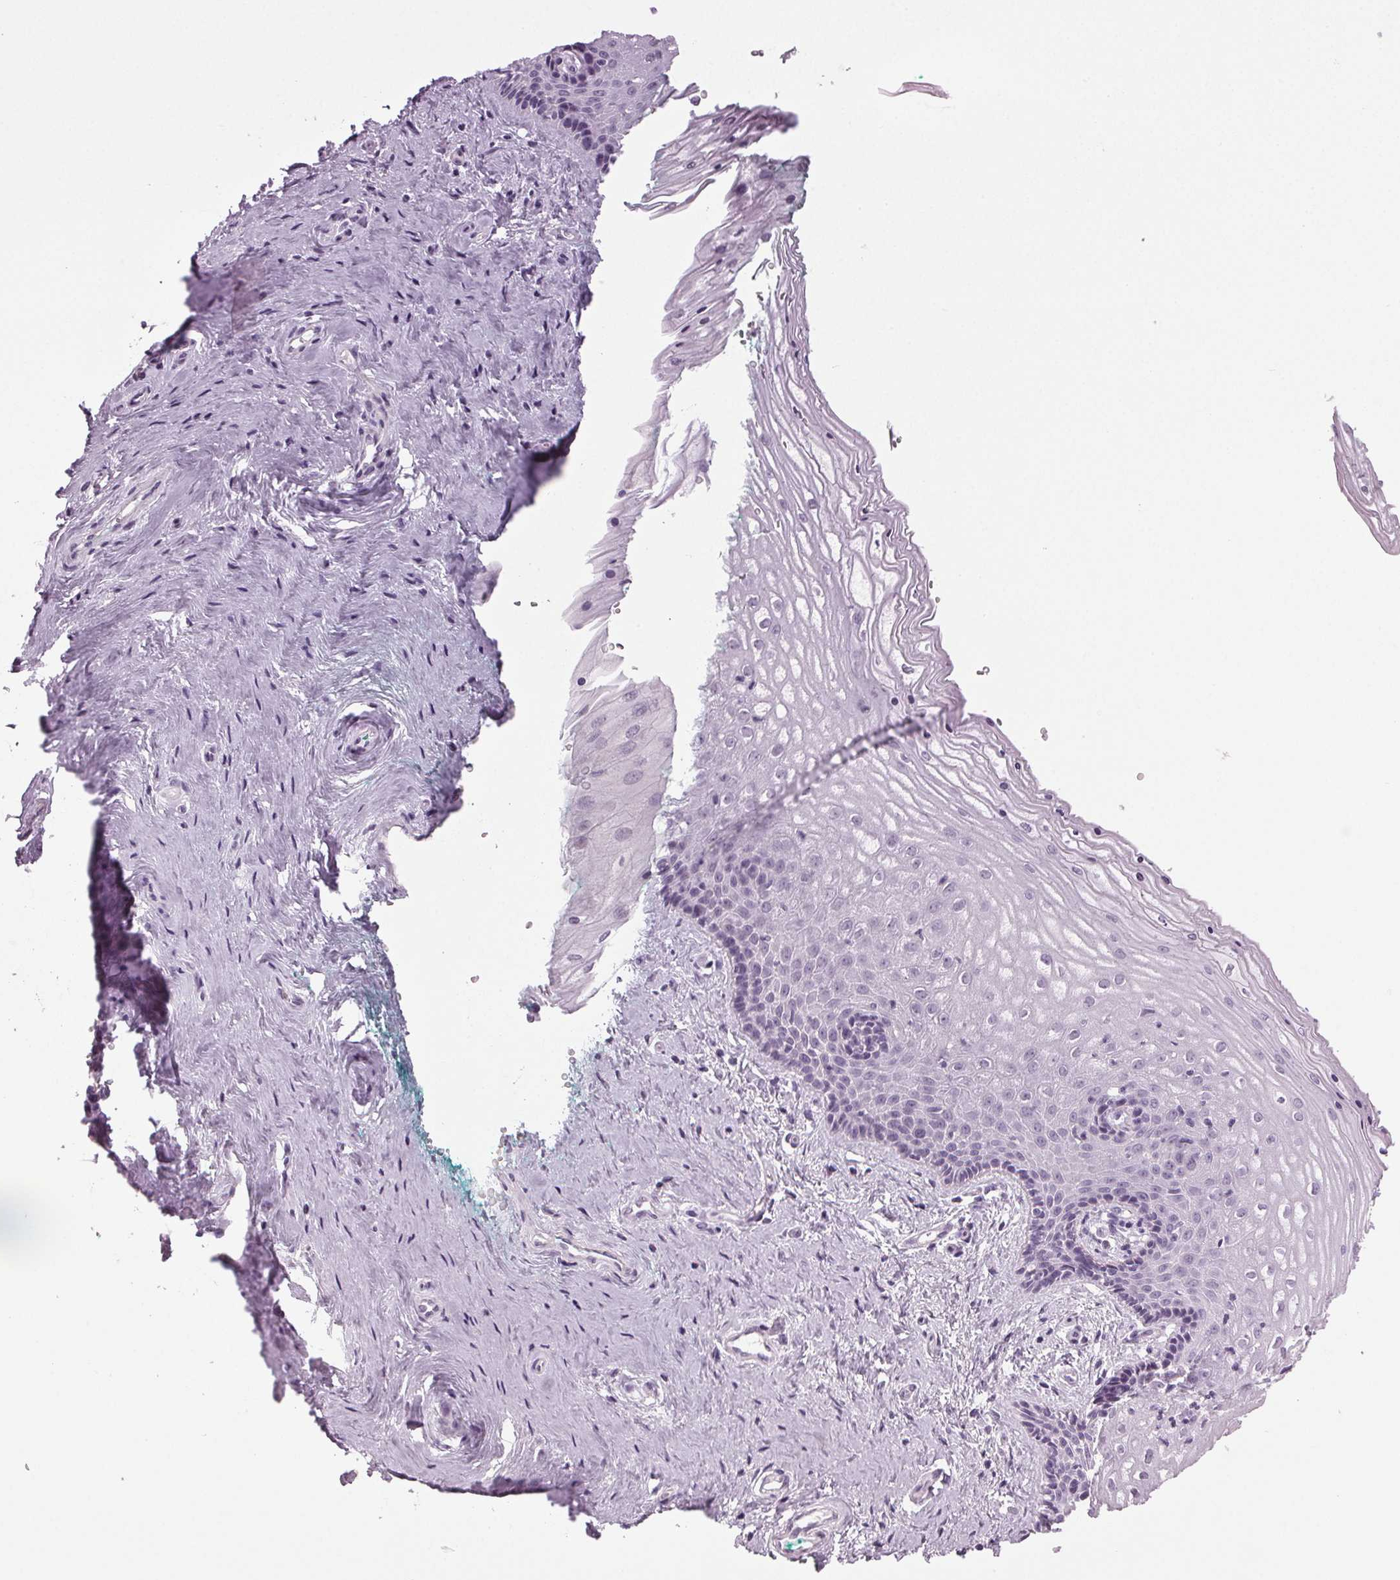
{"staining": {"intensity": "negative", "quantity": "none", "location": "none"}, "tissue": "vagina", "cell_type": "Squamous epithelial cells", "image_type": "normal", "snomed": [{"axis": "morphology", "description": "Normal tissue, NOS"}, {"axis": "topography", "description": "Vagina"}], "caption": "DAB (3,3'-diaminobenzidine) immunohistochemical staining of unremarkable human vagina exhibits no significant expression in squamous epithelial cells. (Brightfield microscopy of DAB IHC at high magnification).", "gene": "DNAH12", "patient": {"sex": "female", "age": 45}}